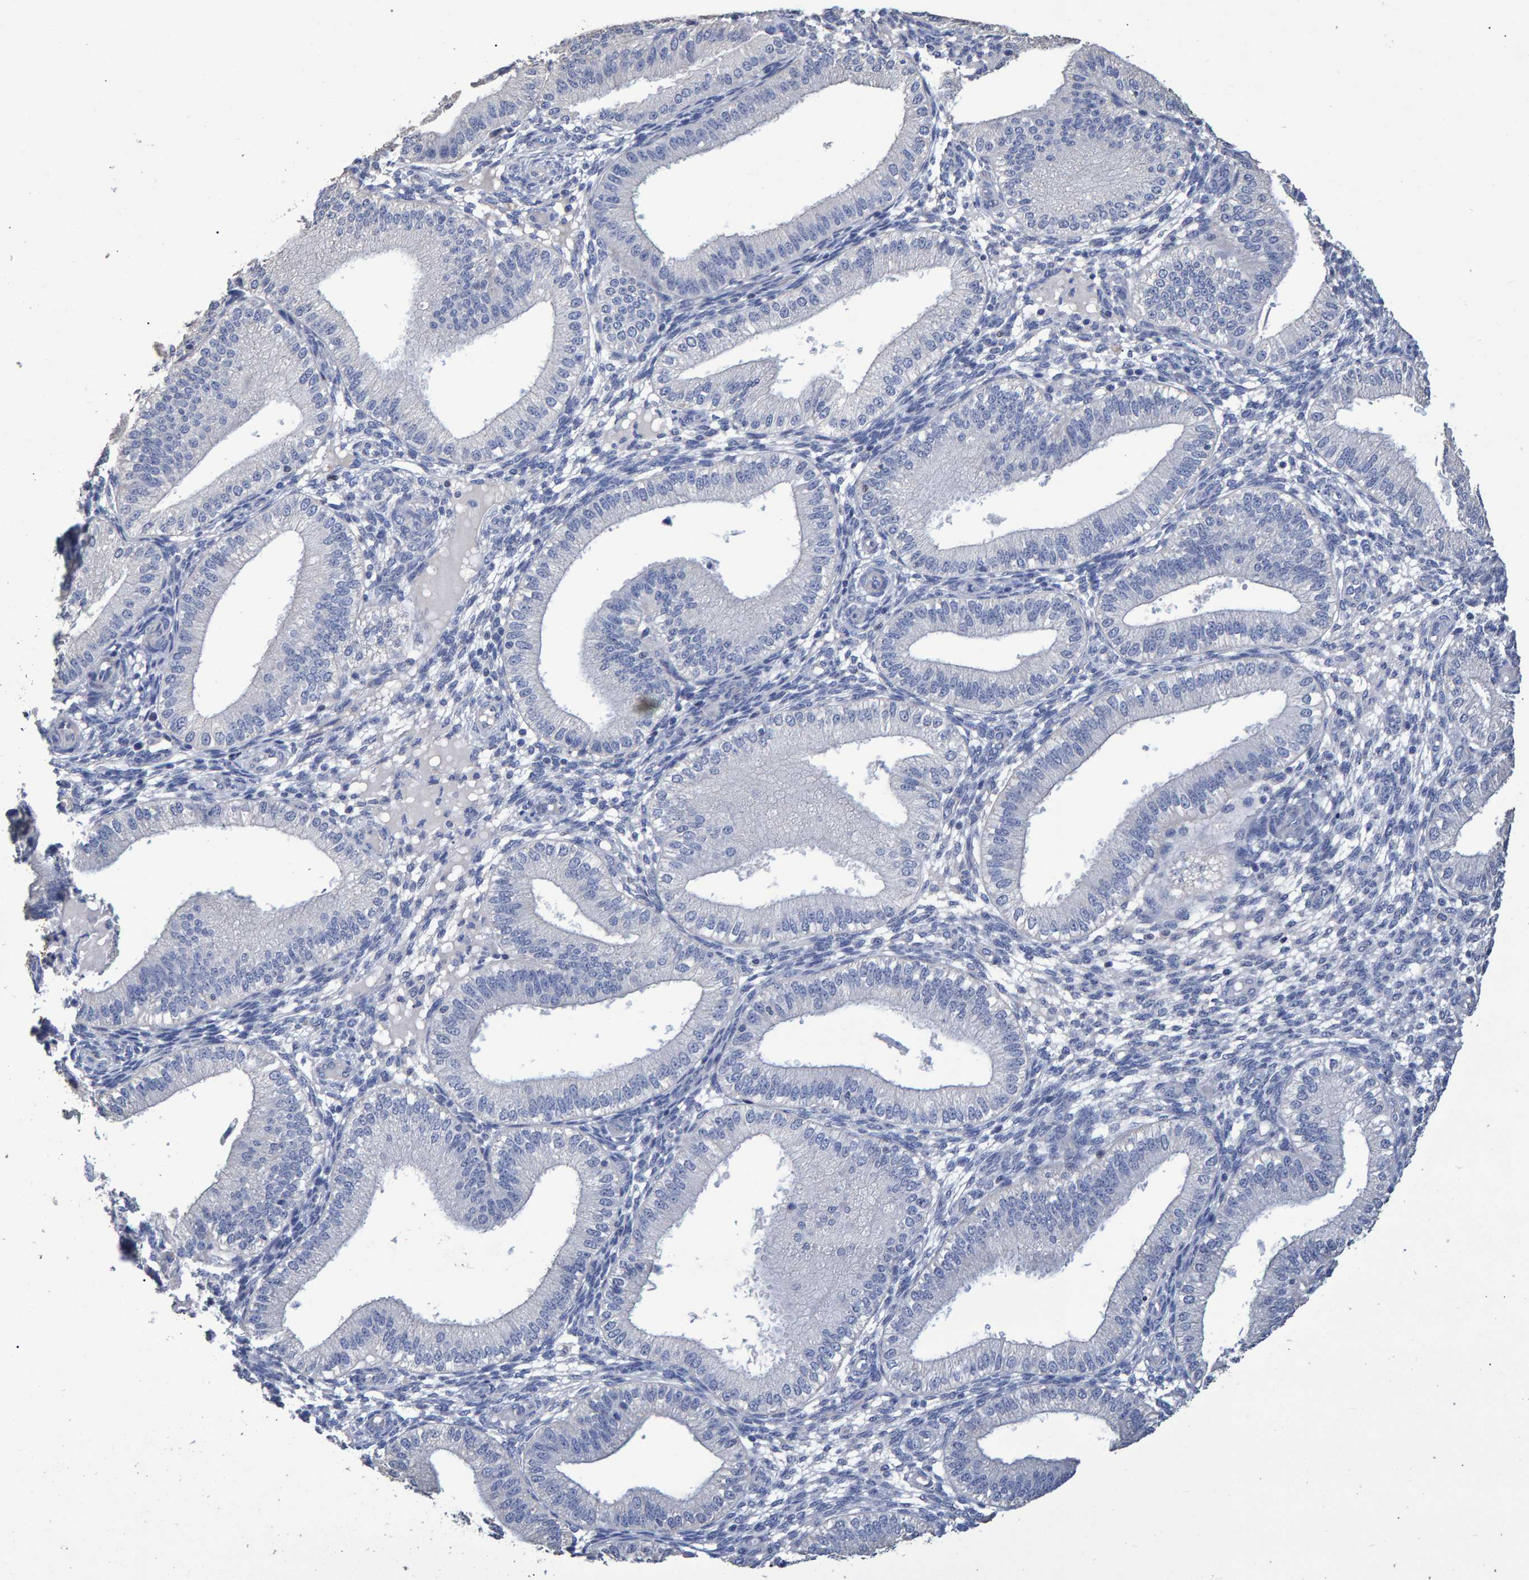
{"staining": {"intensity": "negative", "quantity": "none", "location": "none"}, "tissue": "endometrium", "cell_type": "Cells in endometrial stroma", "image_type": "normal", "snomed": [{"axis": "morphology", "description": "Normal tissue, NOS"}, {"axis": "topography", "description": "Endometrium"}], "caption": "Immunohistochemistry (IHC) of unremarkable human endometrium demonstrates no positivity in cells in endometrial stroma. (DAB IHC visualized using brightfield microscopy, high magnification).", "gene": "HEMGN", "patient": {"sex": "female", "age": 39}}